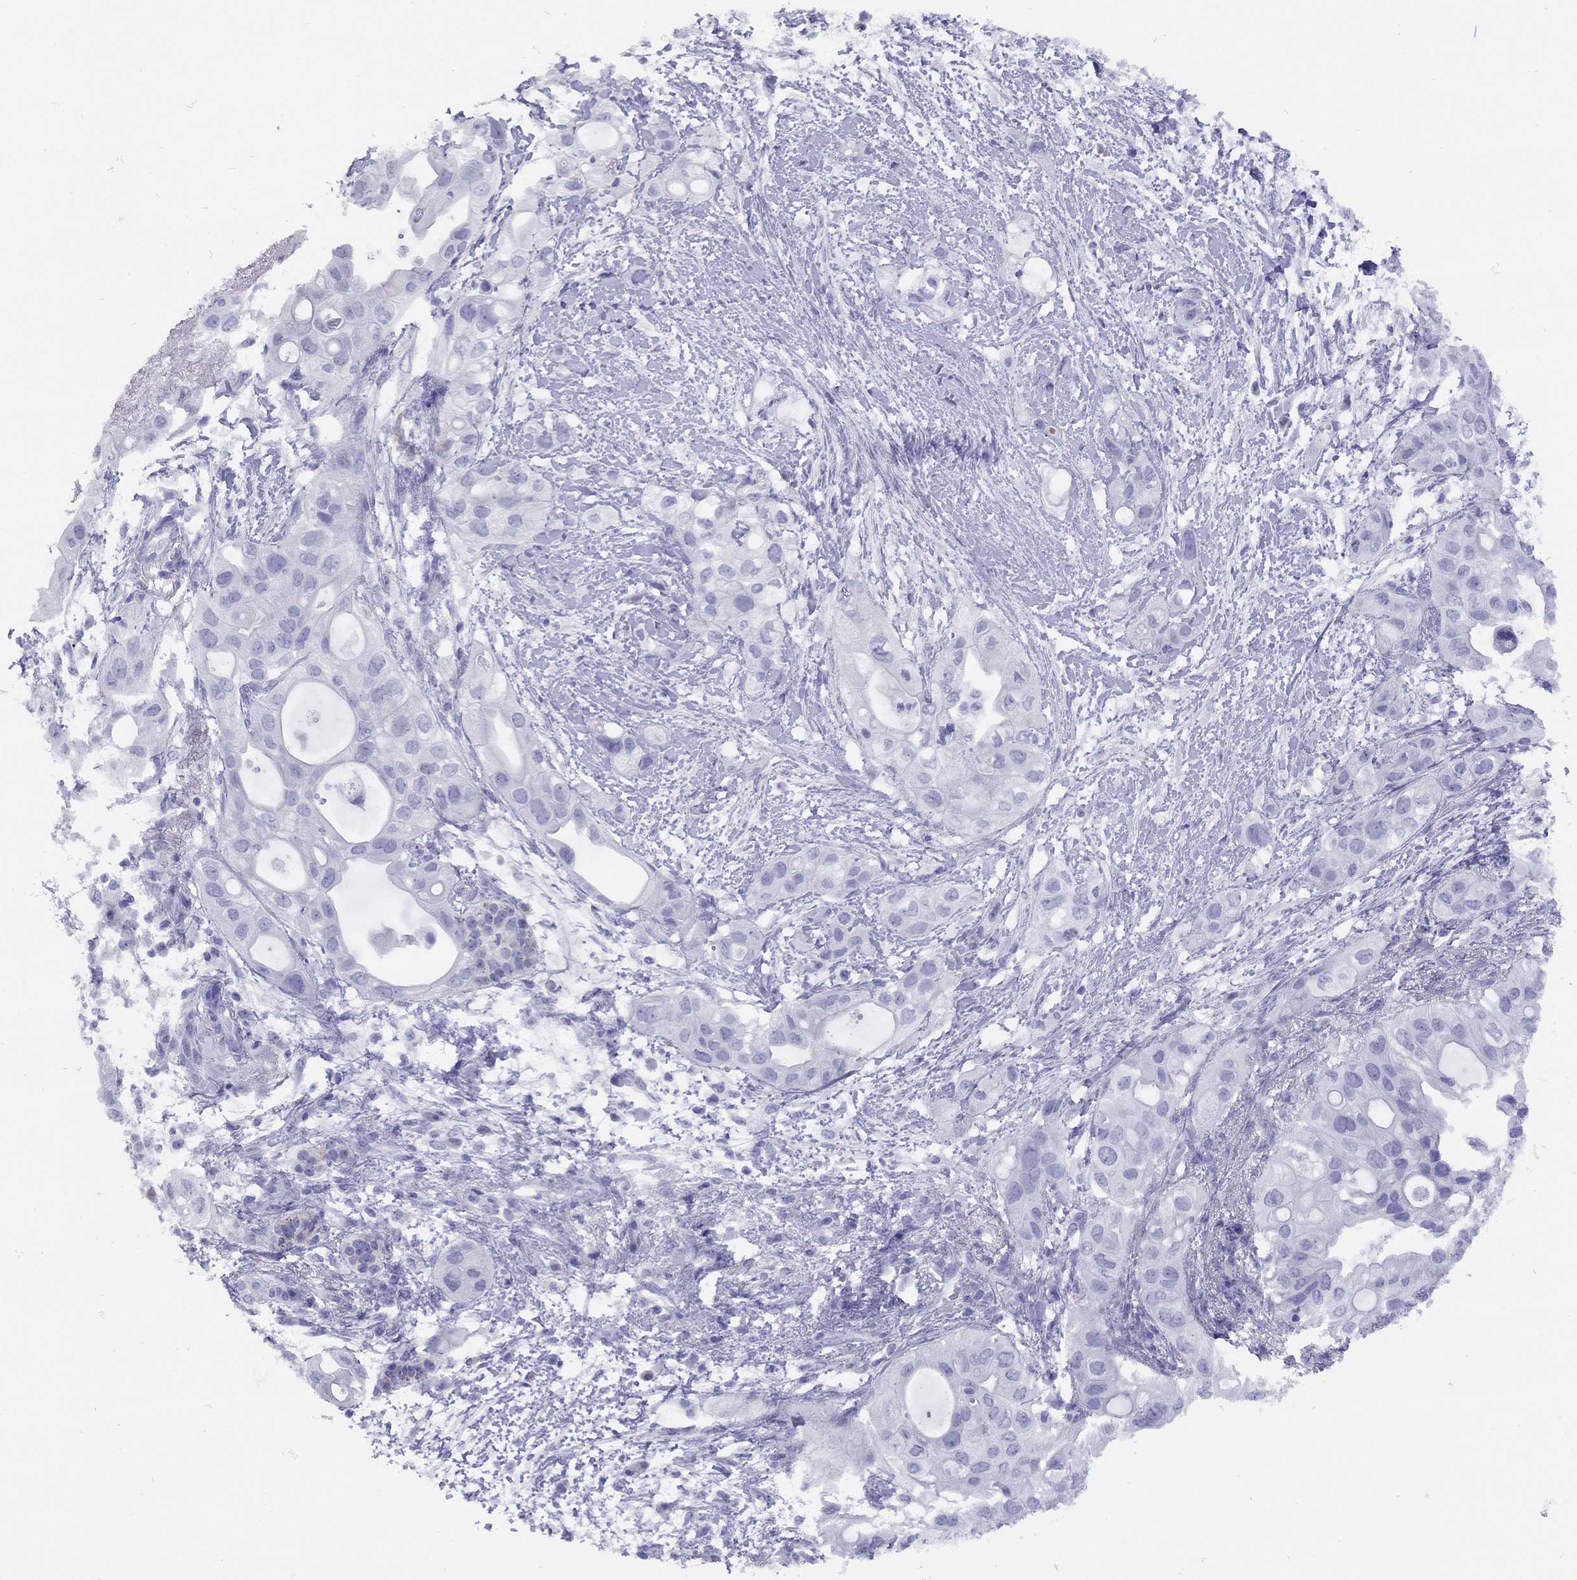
{"staining": {"intensity": "negative", "quantity": "none", "location": "none"}, "tissue": "pancreatic cancer", "cell_type": "Tumor cells", "image_type": "cancer", "snomed": [{"axis": "morphology", "description": "Adenocarcinoma, NOS"}, {"axis": "topography", "description": "Pancreas"}], "caption": "IHC image of neoplastic tissue: human pancreatic cancer stained with DAB shows no significant protein positivity in tumor cells.", "gene": "GRIA2", "patient": {"sex": "female", "age": 72}}